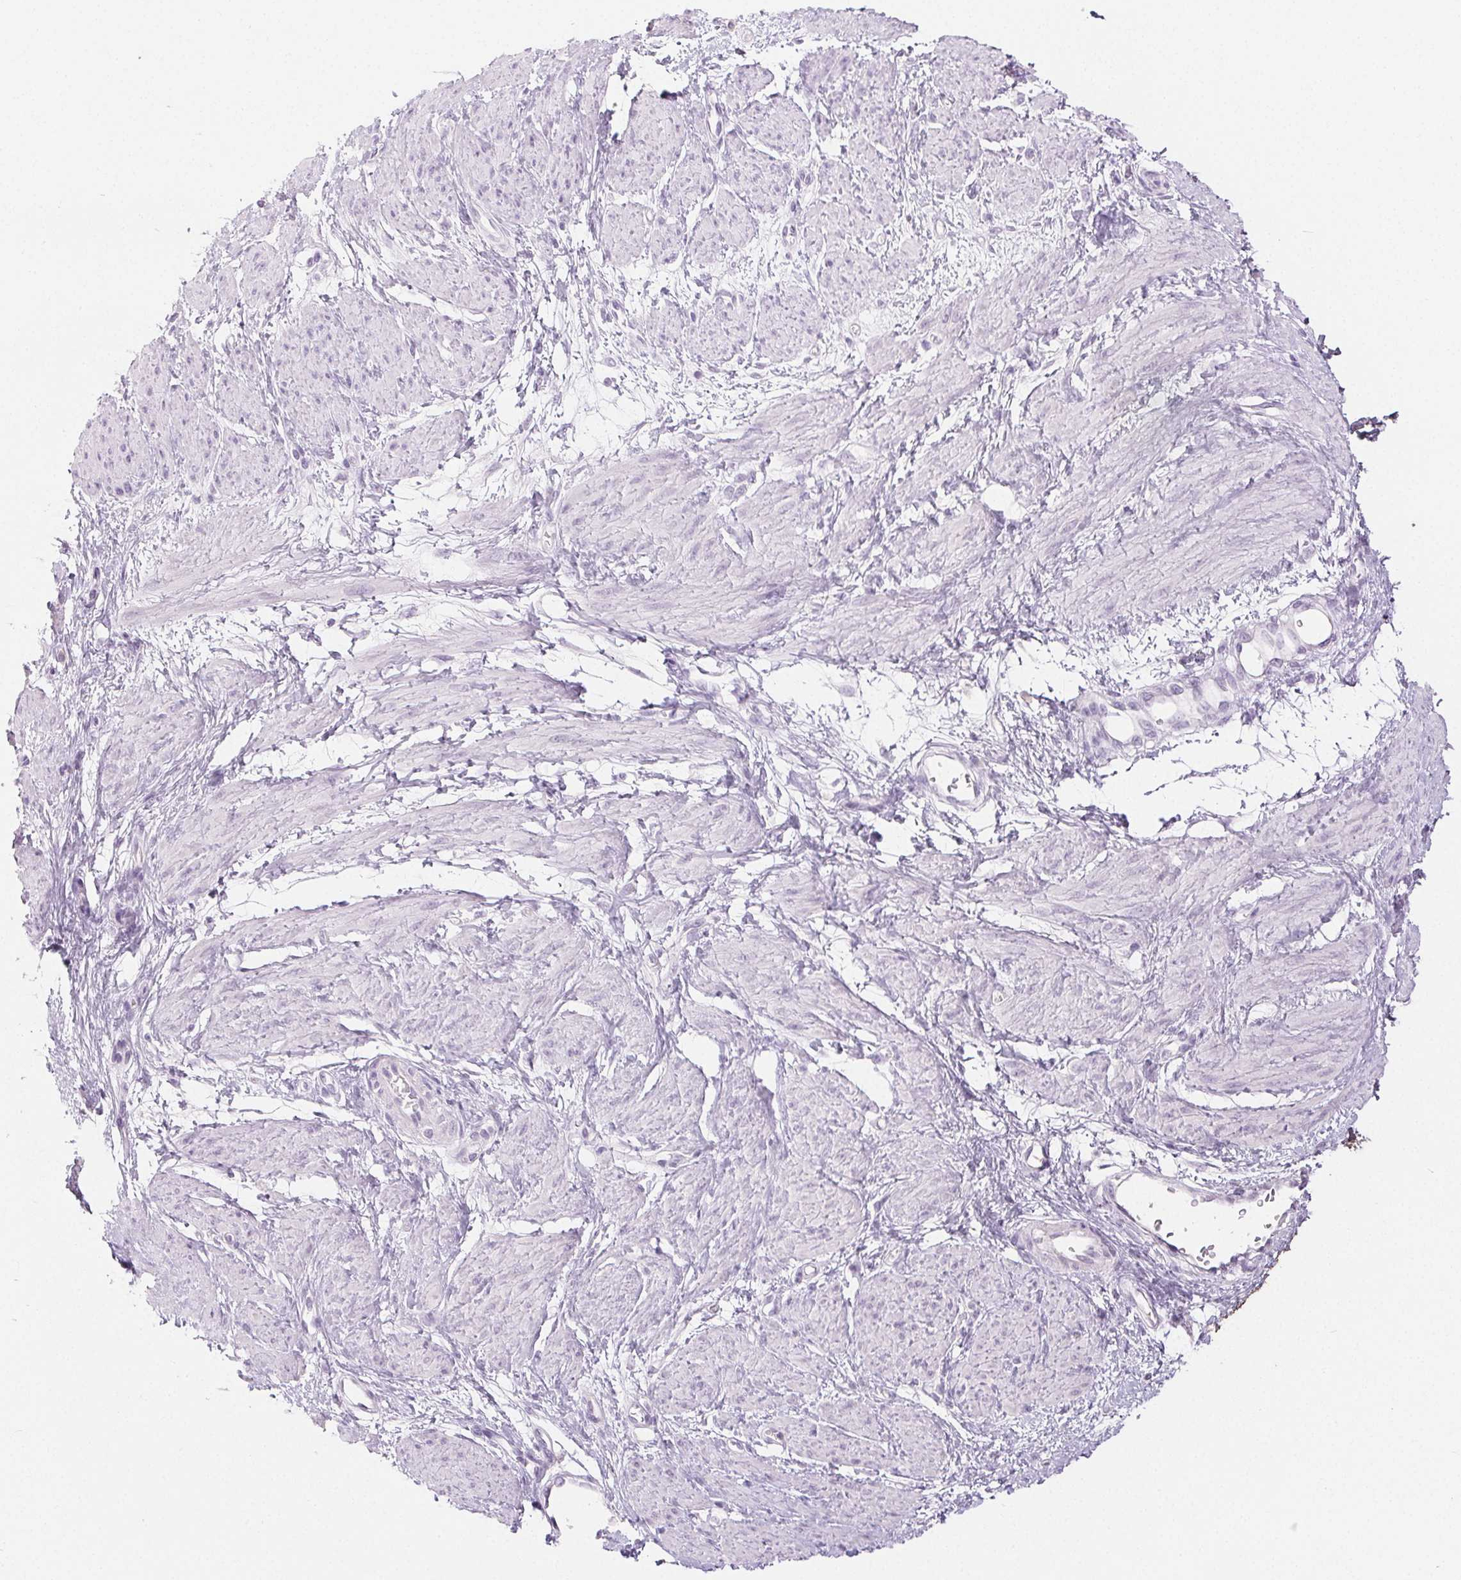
{"staining": {"intensity": "negative", "quantity": "none", "location": "none"}, "tissue": "smooth muscle", "cell_type": "Smooth muscle cells", "image_type": "normal", "snomed": [{"axis": "morphology", "description": "Normal tissue, NOS"}, {"axis": "topography", "description": "Smooth muscle"}, {"axis": "topography", "description": "Uterus"}], "caption": "IHC image of unremarkable human smooth muscle stained for a protein (brown), which shows no staining in smooth muscle cells.", "gene": "SPRR3", "patient": {"sex": "female", "age": 39}}